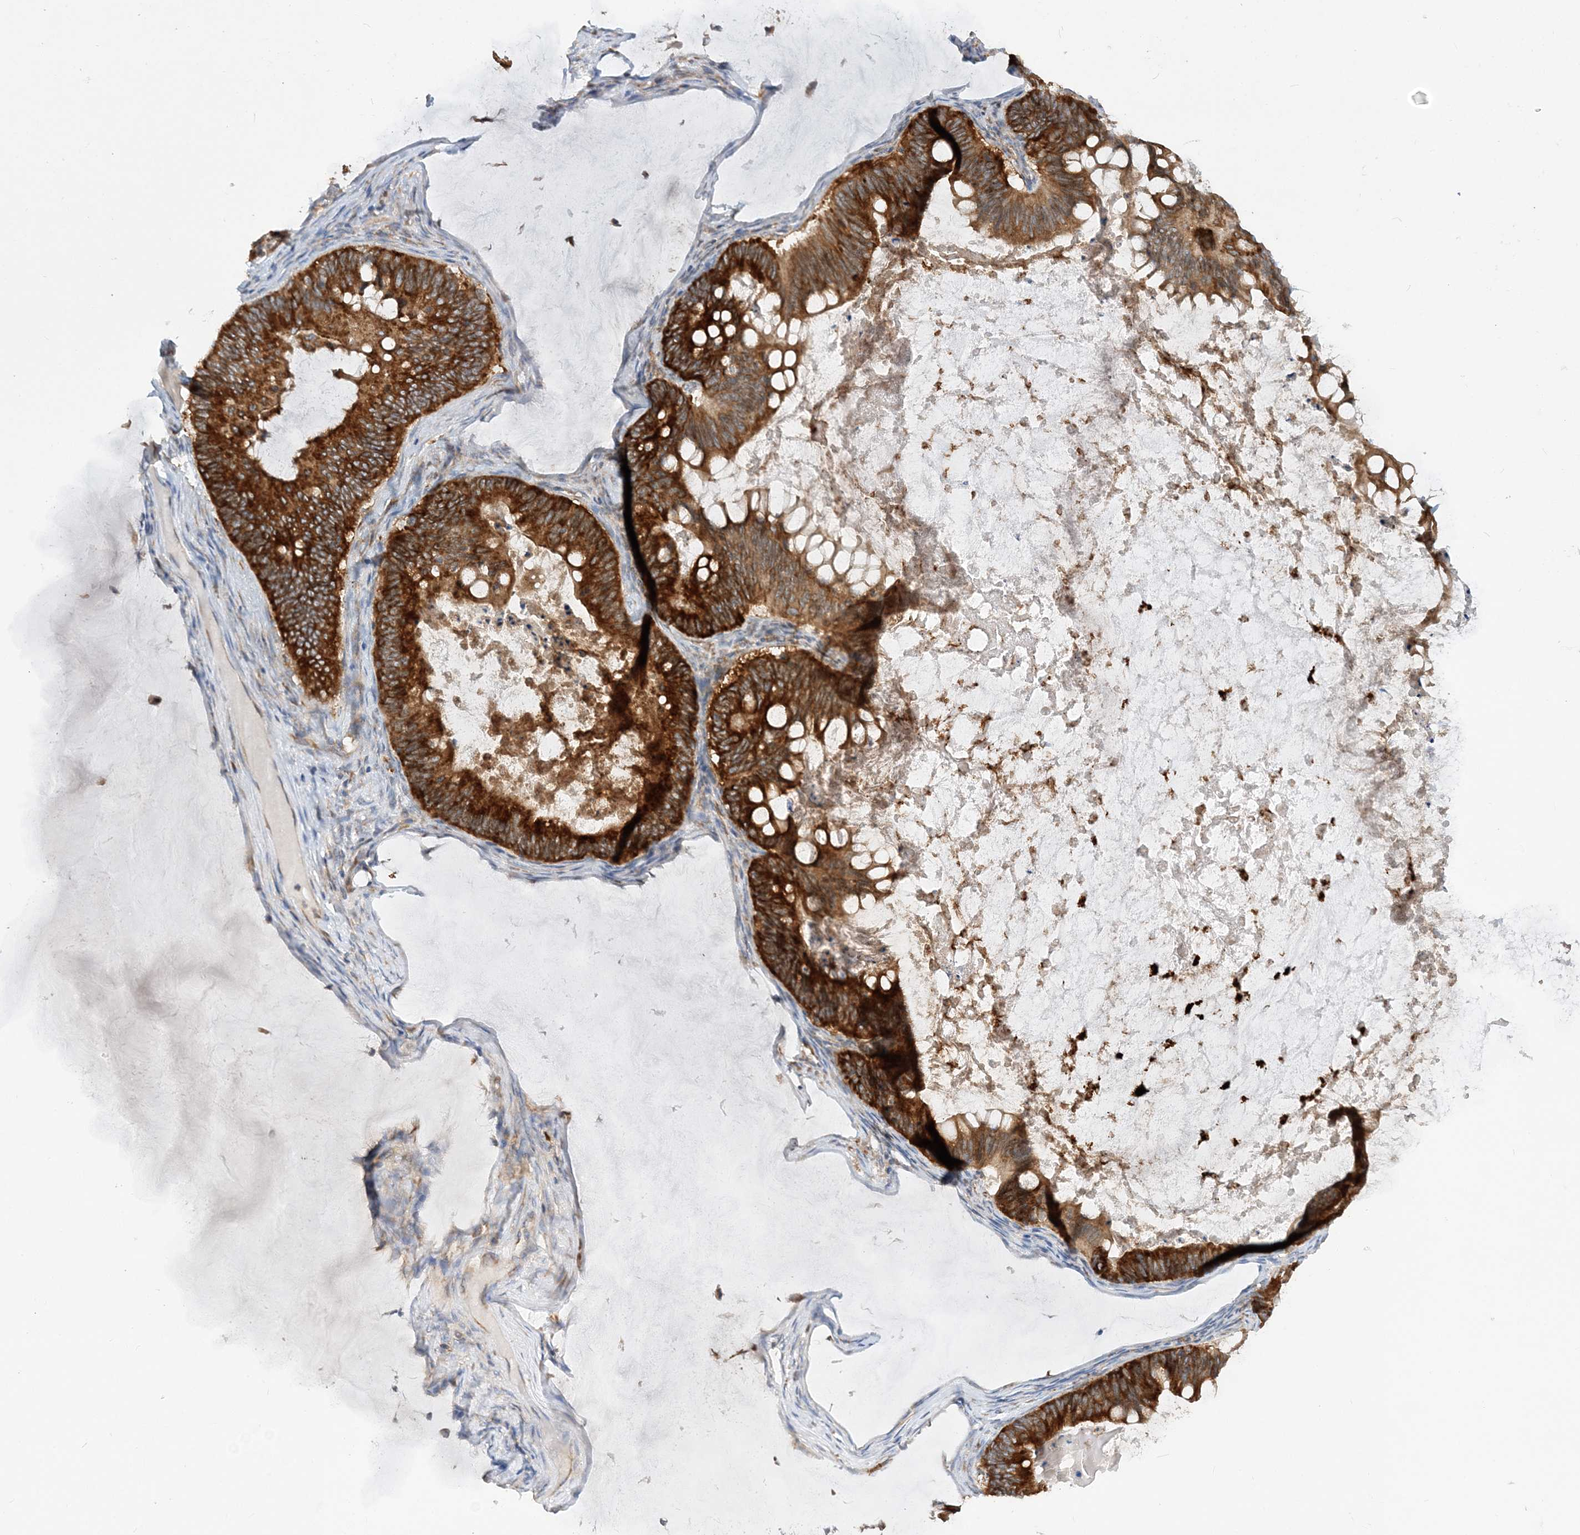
{"staining": {"intensity": "strong", "quantity": ">75%", "location": "cytoplasmic/membranous"}, "tissue": "ovarian cancer", "cell_type": "Tumor cells", "image_type": "cancer", "snomed": [{"axis": "morphology", "description": "Cystadenocarcinoma, mucinous, NOS"}, {"axis": "topography", "description": "Ovary"}], "caption": "Immunohistochemistry (IHC) of ovarian cancer (mucinous cystadenocarcinoma) displays high levels of strong cytoplasmic/membranous expression in about >75% of tumor cells.", "gene": "LARP4B", "patient": {"sex": "female", "age": 61}}